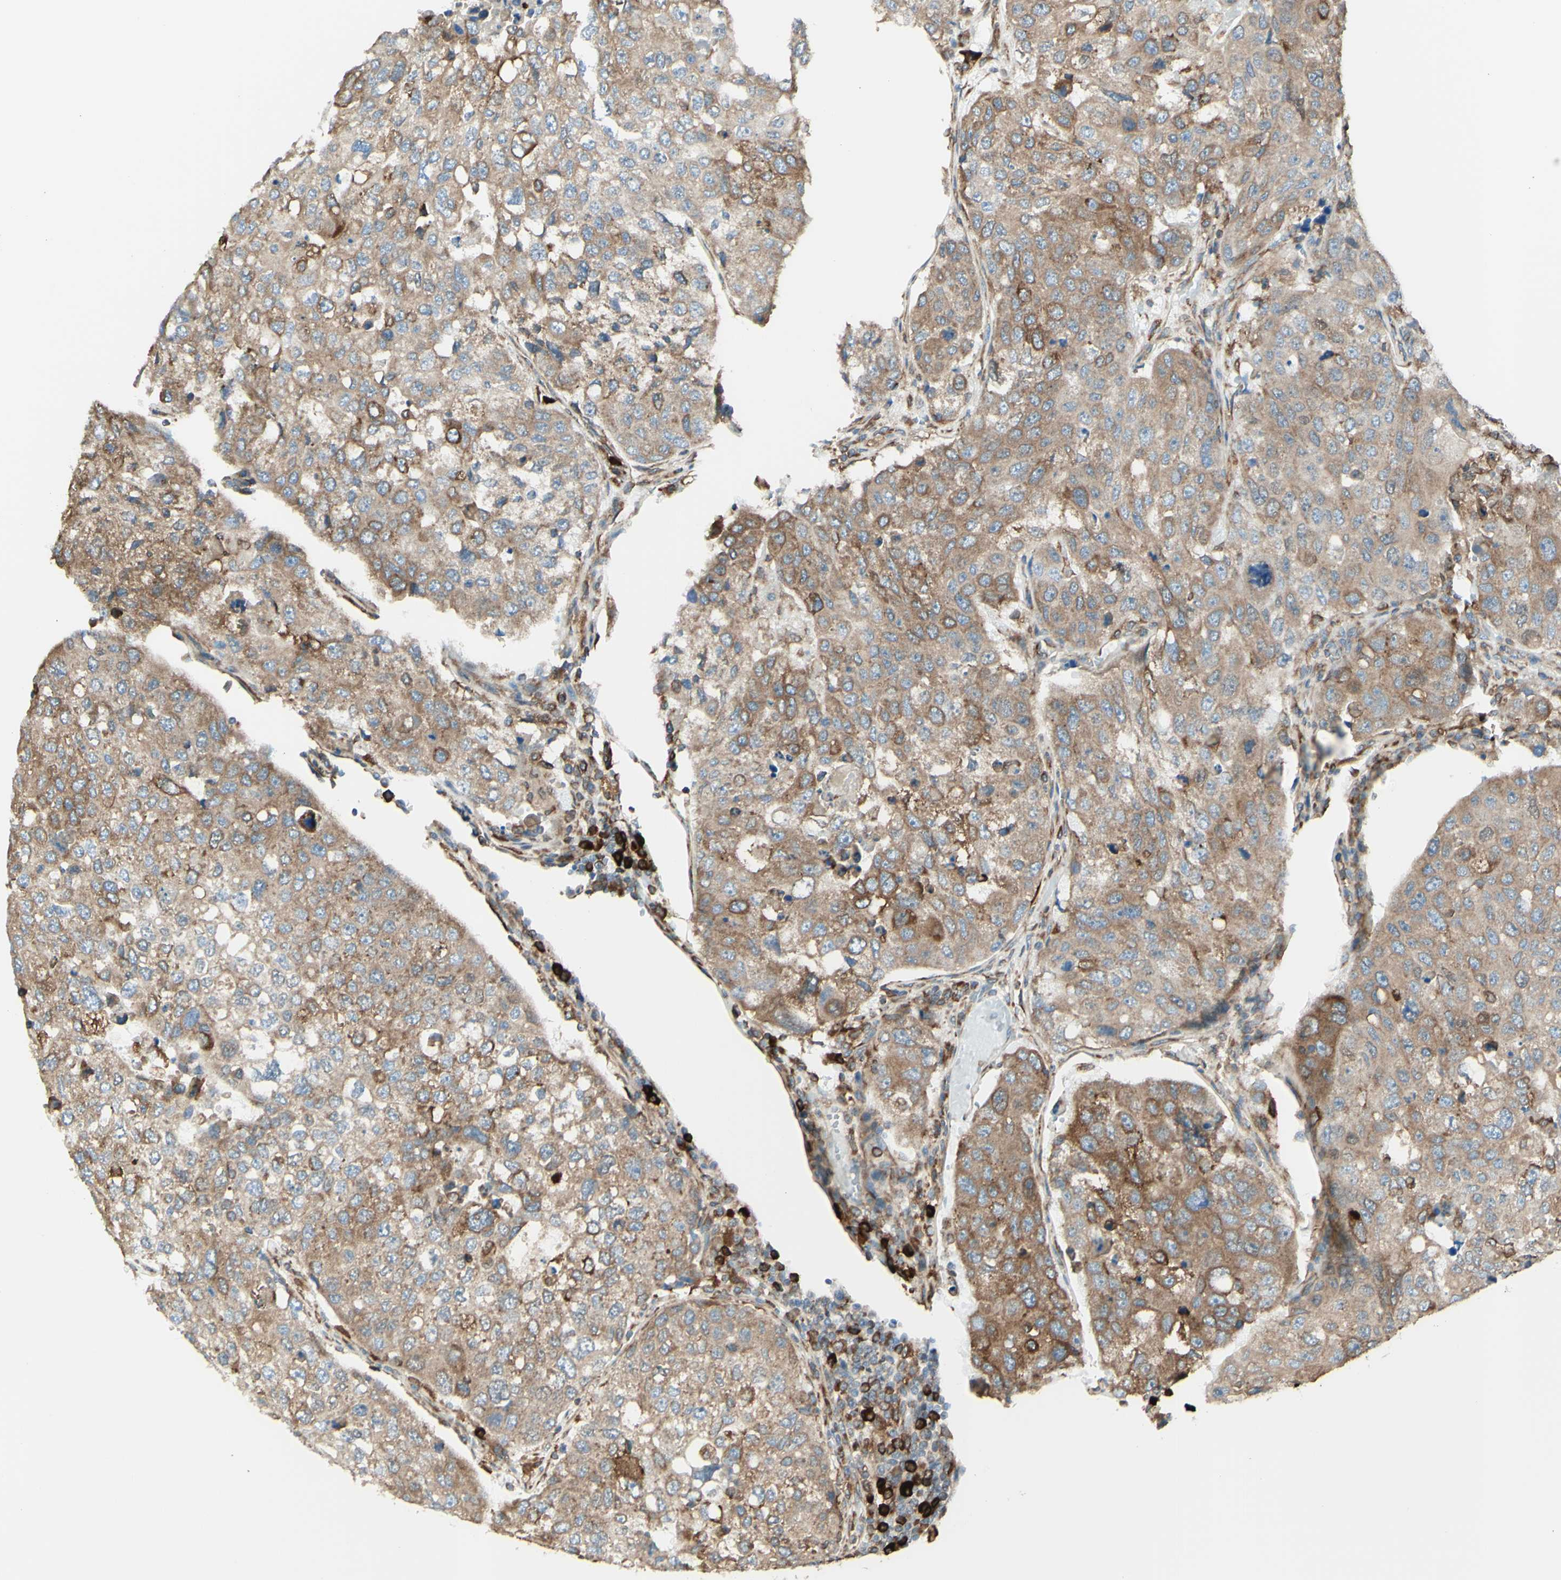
{"staining": {"intensity": "moderate", "quantity": ">75%", "location": "cytoplasmic/membranous"}, "tissue": "urothelial cancer", "cell_type": "Tumor cells", "image_type": "cancer", "snomed": [{"axis": "morphology", "description": "Urothelial carcinoma, High grade"}, {"axis": "topography", "description": "Lymph node"}, {"axis": "topography", "description": "Urinary bladder"}], "caption": "Urothelial cancer was stained to show a protein in brown. There is medium levels of moderate cytoplasmic/membranous expression in about >75% of tumor cells.", "gene": "DNAJB11", "patient": {"sex": "male", "age": 51}}